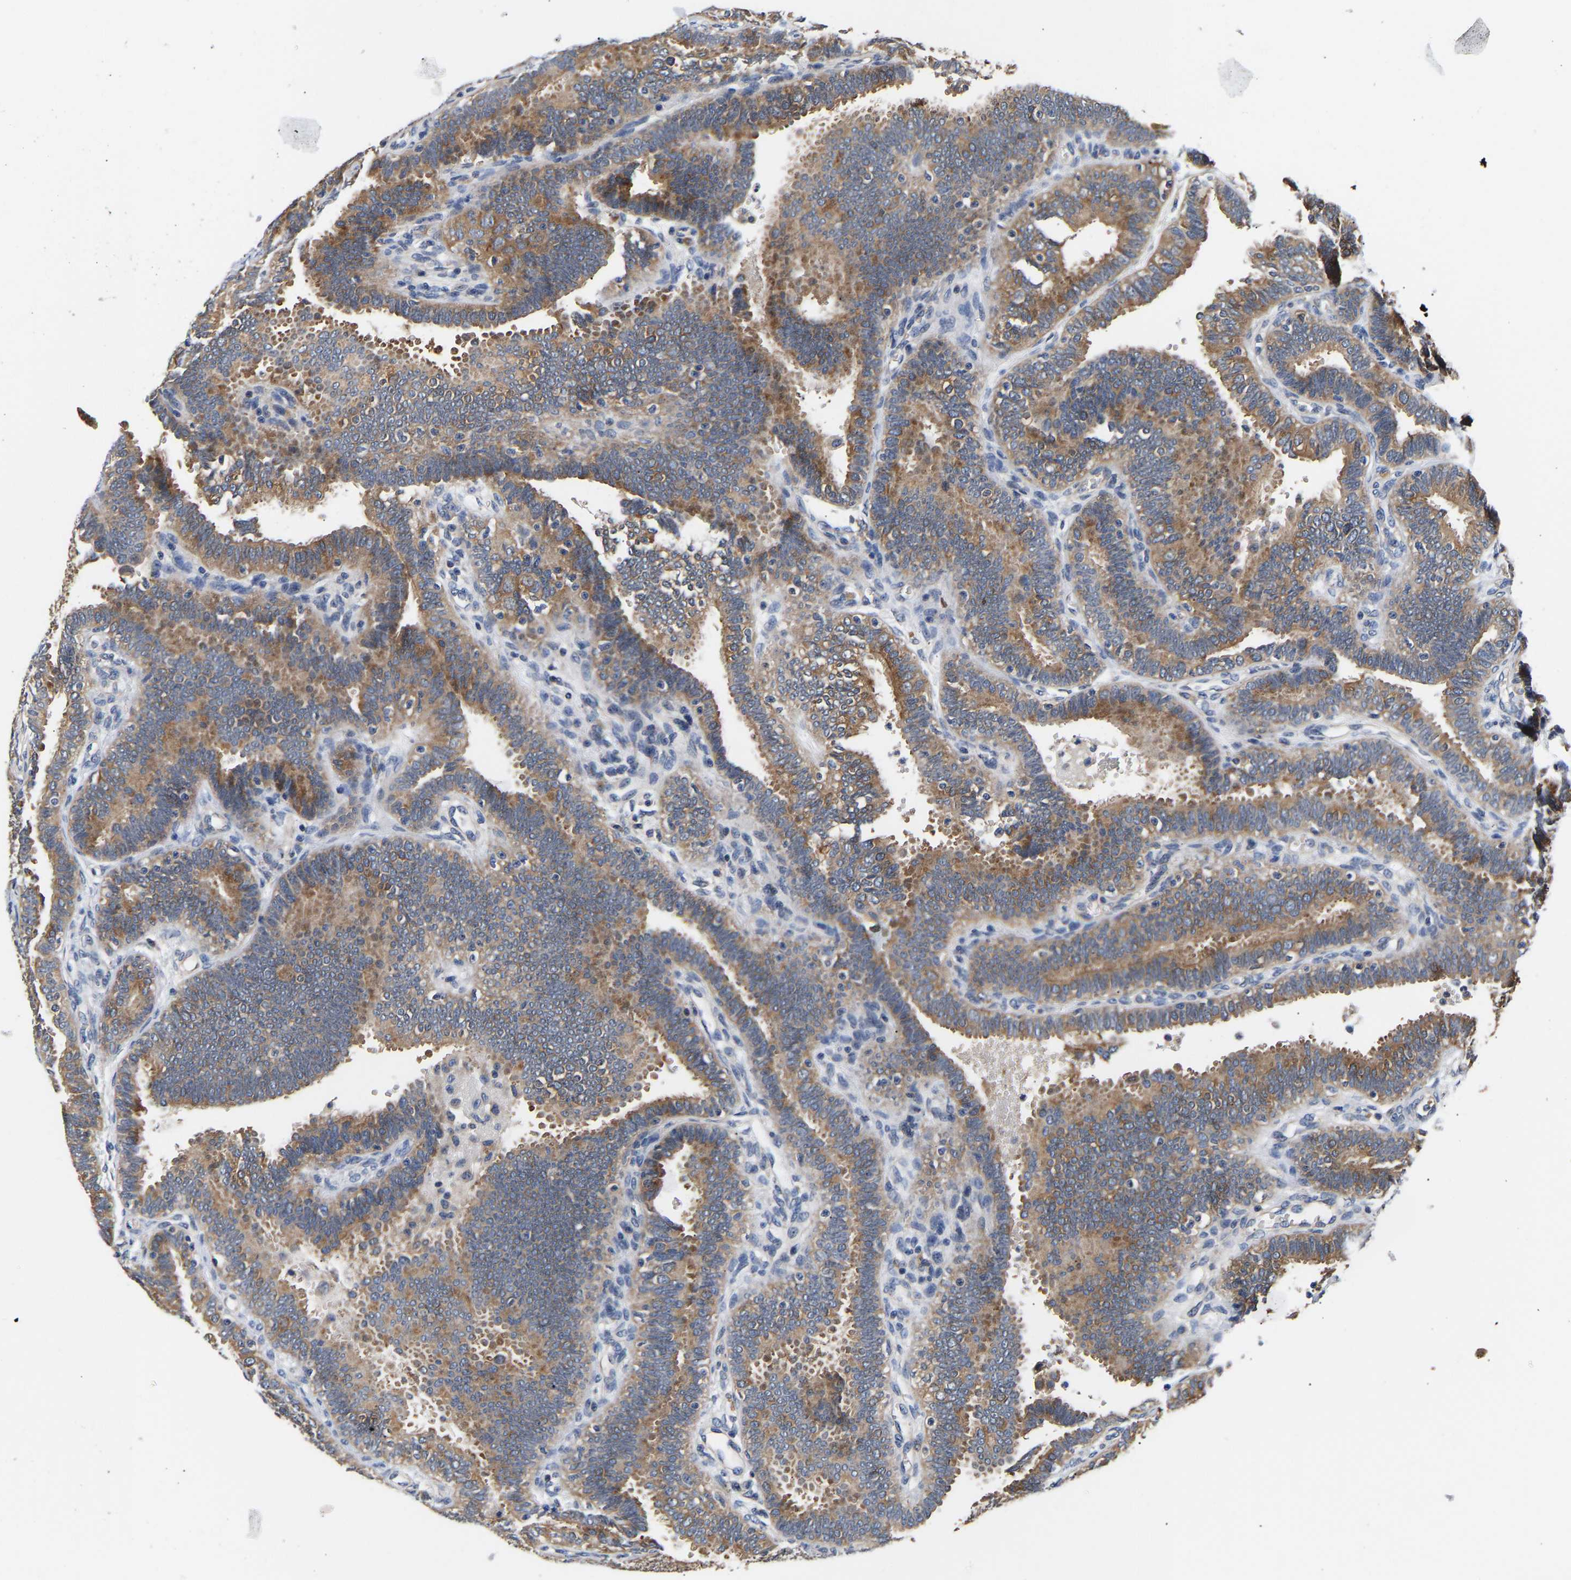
{"staining": {"intensity": "strong", "quantity": "25%-75%", "location": "cytoplasmic/membranous"}, "tissue": "fallopian tube", "cell_type": "Glandular cells", "image_type": "normal", "snomed": [{"axis": "morphology", "description": "Normal tissue, NOS"}, {"axis": "topography", "description": "Fallopian tube"}, {"axis": "topography", "description": "Placenta"}], "caption": "Immunohistochemistry staining of benign fallopian tube, which reveals high levels of strong cytoplasmic/membranous positivity in approximately 25%-75% of glandular cells indicating strong cytoplasmic/membranous protein positivity. The staining was performed using DAB (brown) for protein detection and nuclei were counterstained in hematoxylin (blue).", "gene": "LRBA", "patient": {"sex": "female", "age": 34}}